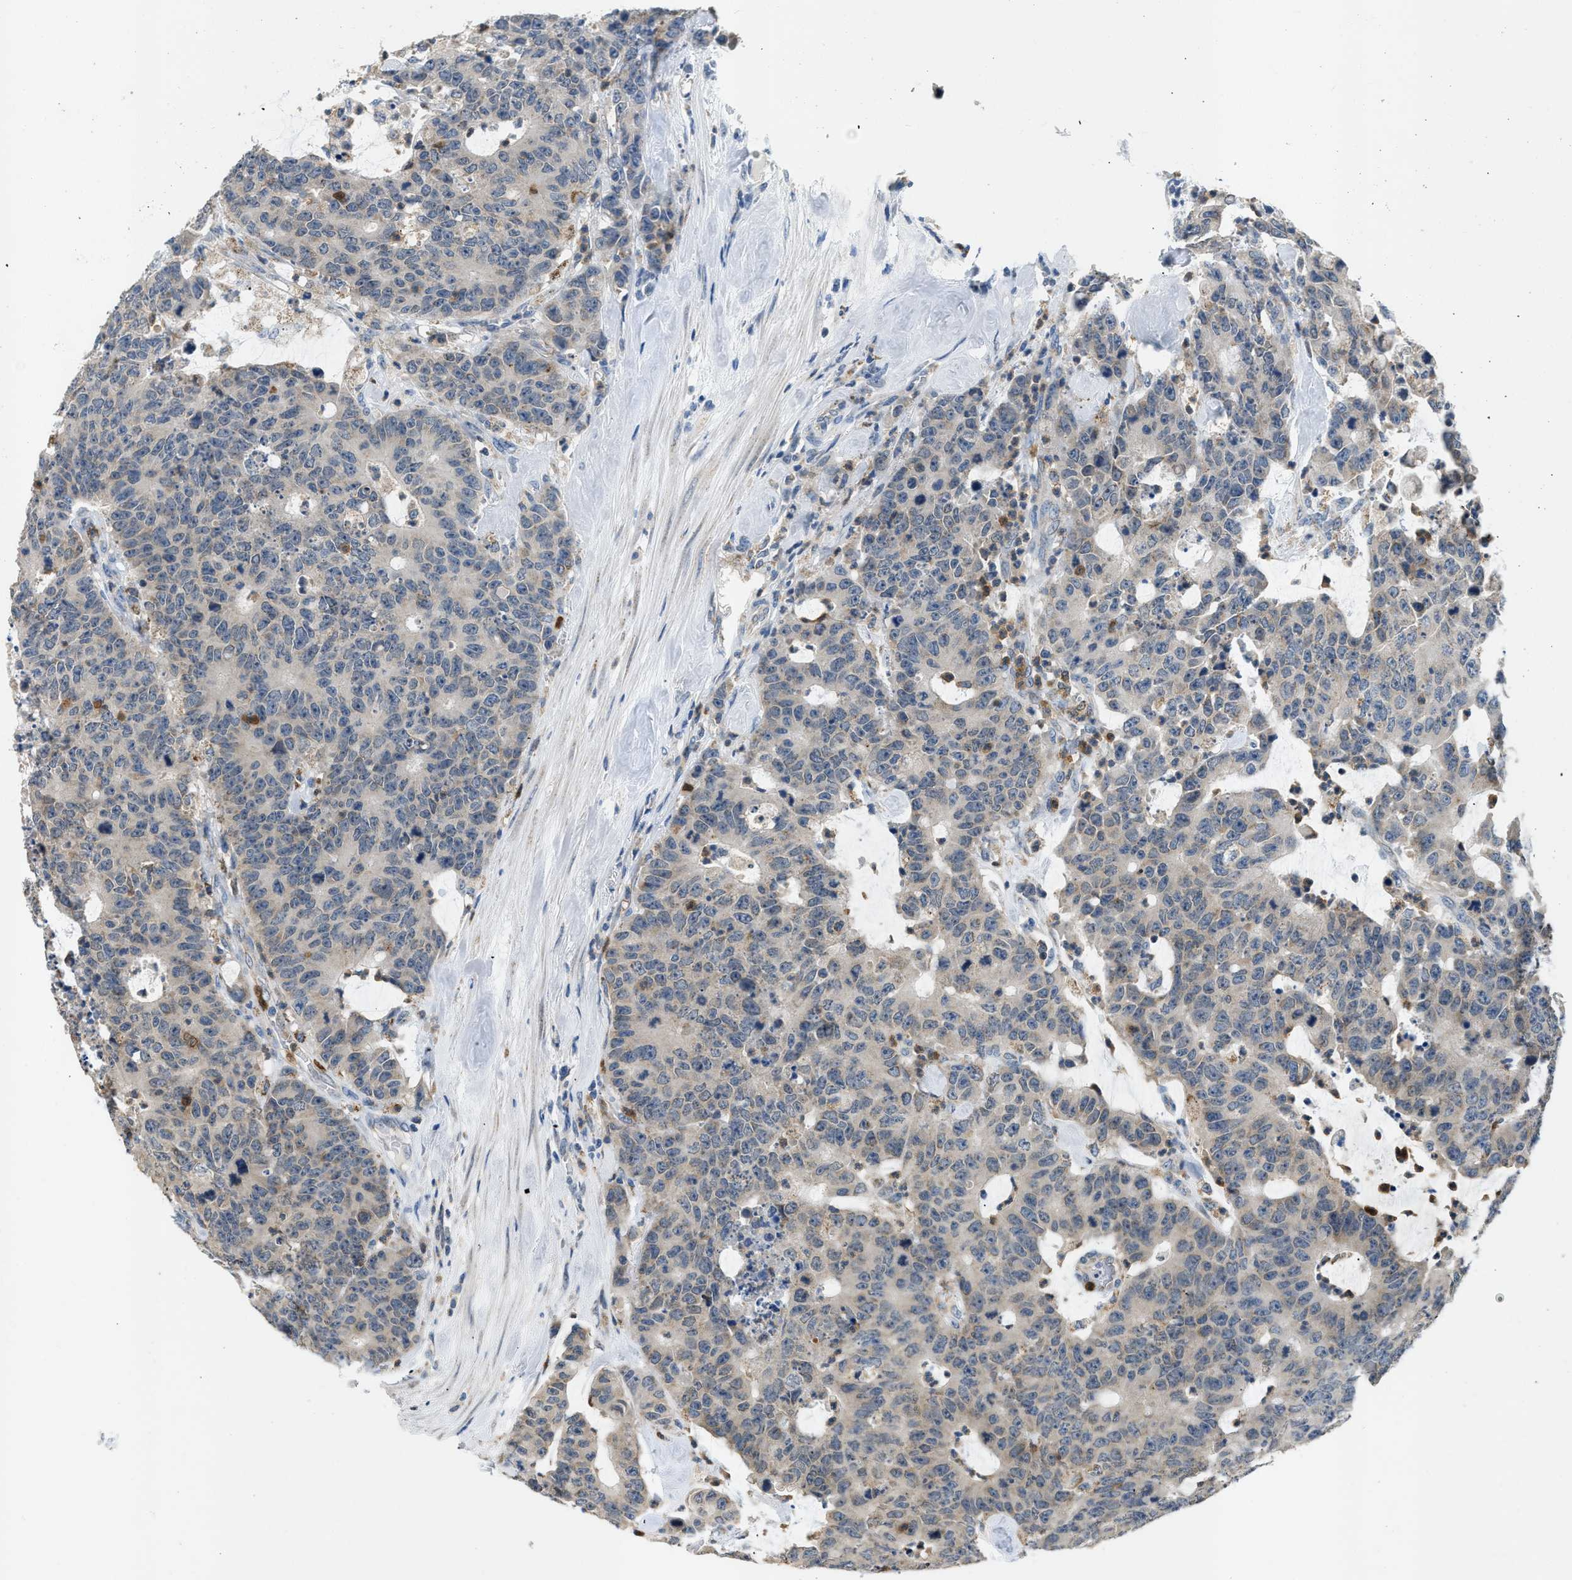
{"staining": {"intensity": "weak", "quantity": "<25%", "location": "cytoplasmic/membranous"}, "tissue": "colorectal cancer", "cell_type": "Tumor cells", "image_type": "cancer", "snomed": [{"axis": "morphology", "description": "Adenocarcinoma, NOS"}, {"axis": "topography", "description": "Colon"}], "caption": "This is an immunohistochemistry (IHC) image of human colorectal cancer (adenocarcinoma). There is no expression in tumor cells.", "gene": "TOMM34", "patient": {"sex": "female", "age": 86}}